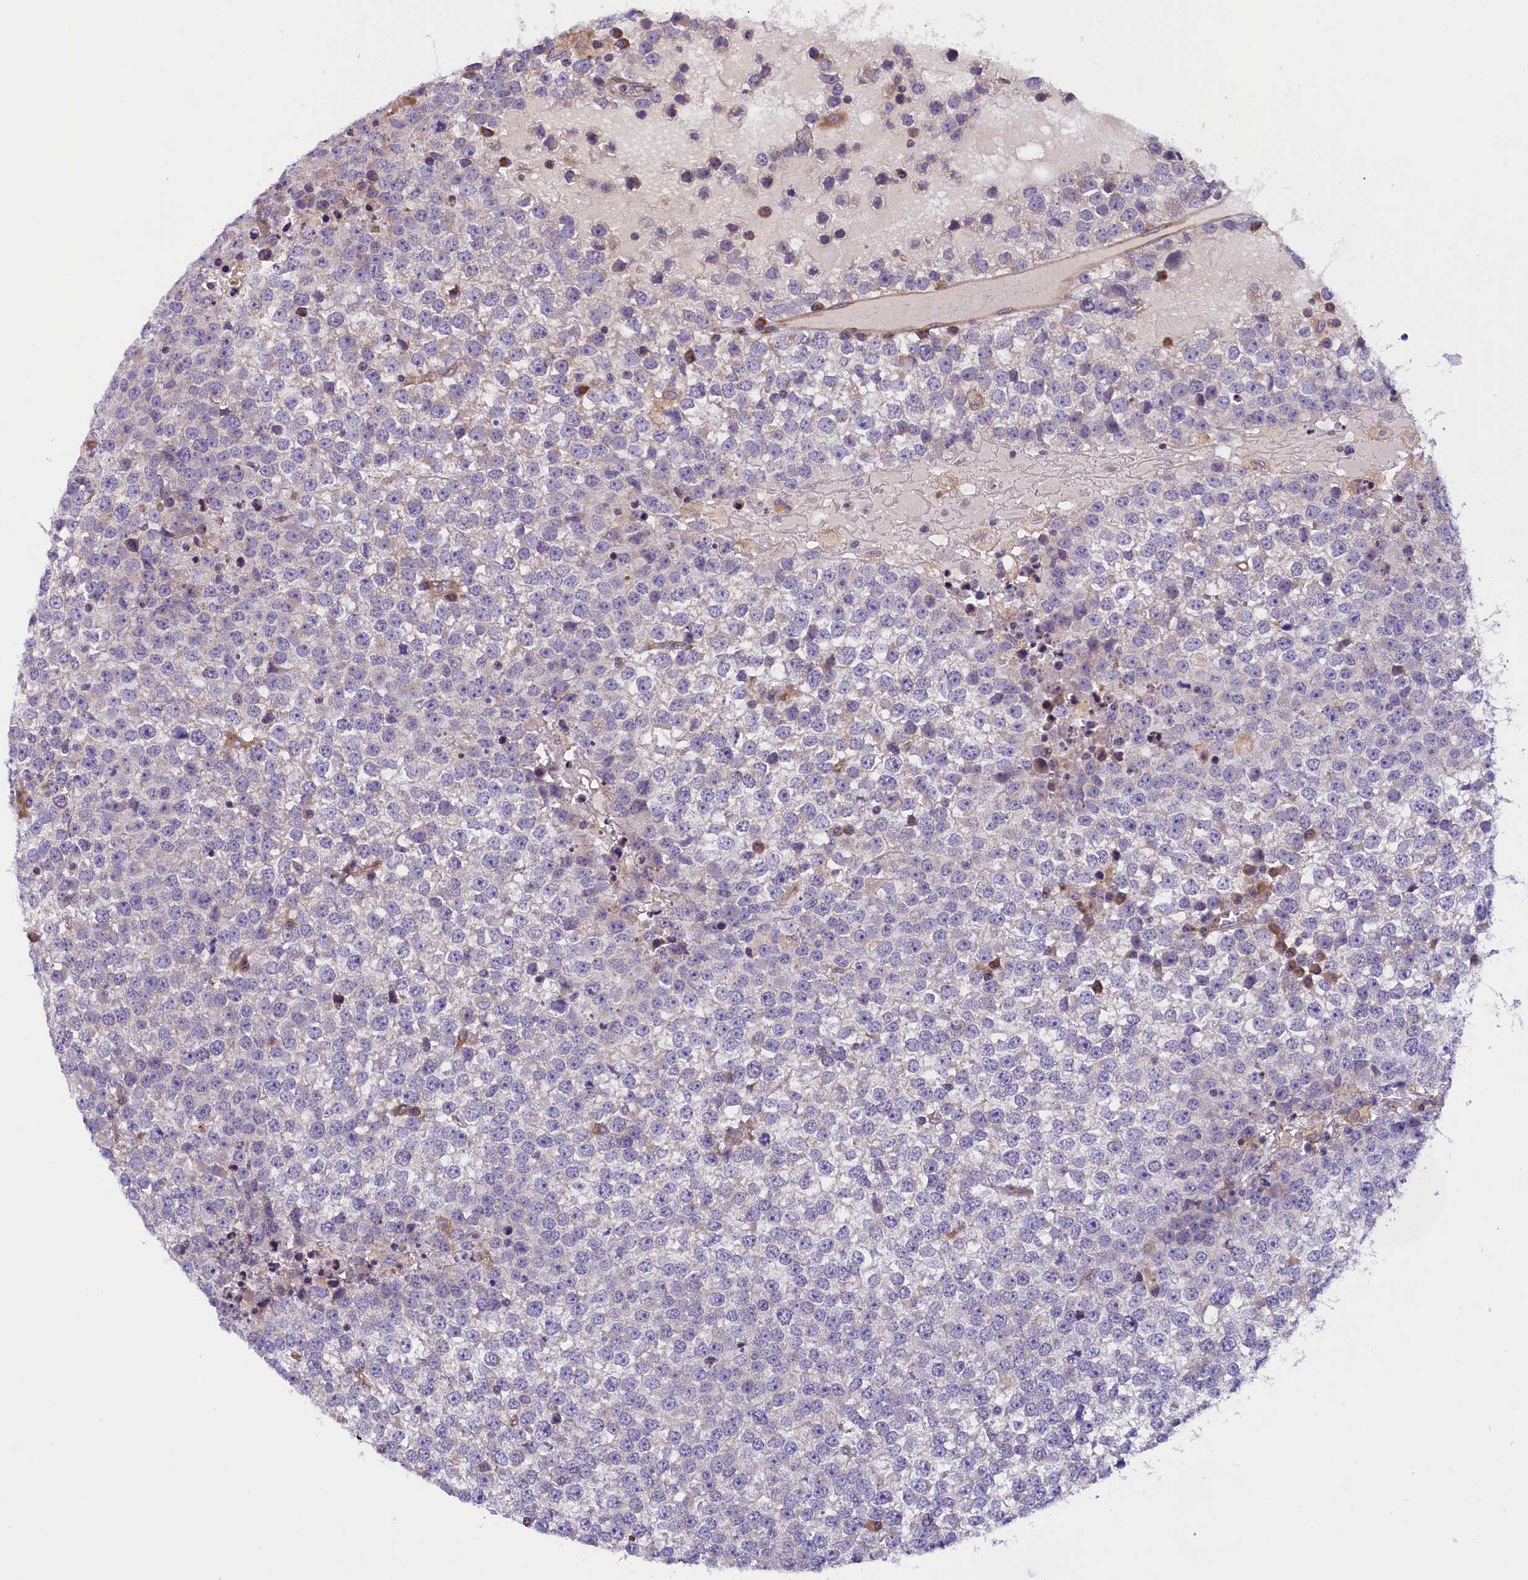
{"staining": {"intensity": "negative", "quantity": "none", "location": "none"}, "tissue": "testis cancer", "cell_type": "Tumor cells", "image_type": "cancer", "snomed": [{"axis": "morphology", "description": "Seminoma, NOS"}, {"axis": "topography", "description": "Testis"}], "caption": "This image is of testis seminoma stained with immunohistochemistry (IHC) to label a protein in brown with the nuclei are counter-stained blue. There is no expression in tumor cells. (DAB immunohistochemistry (IHC), high magnification).", "gene": "DNAJB9", "patient": {"sex": "male", "age": 65}}